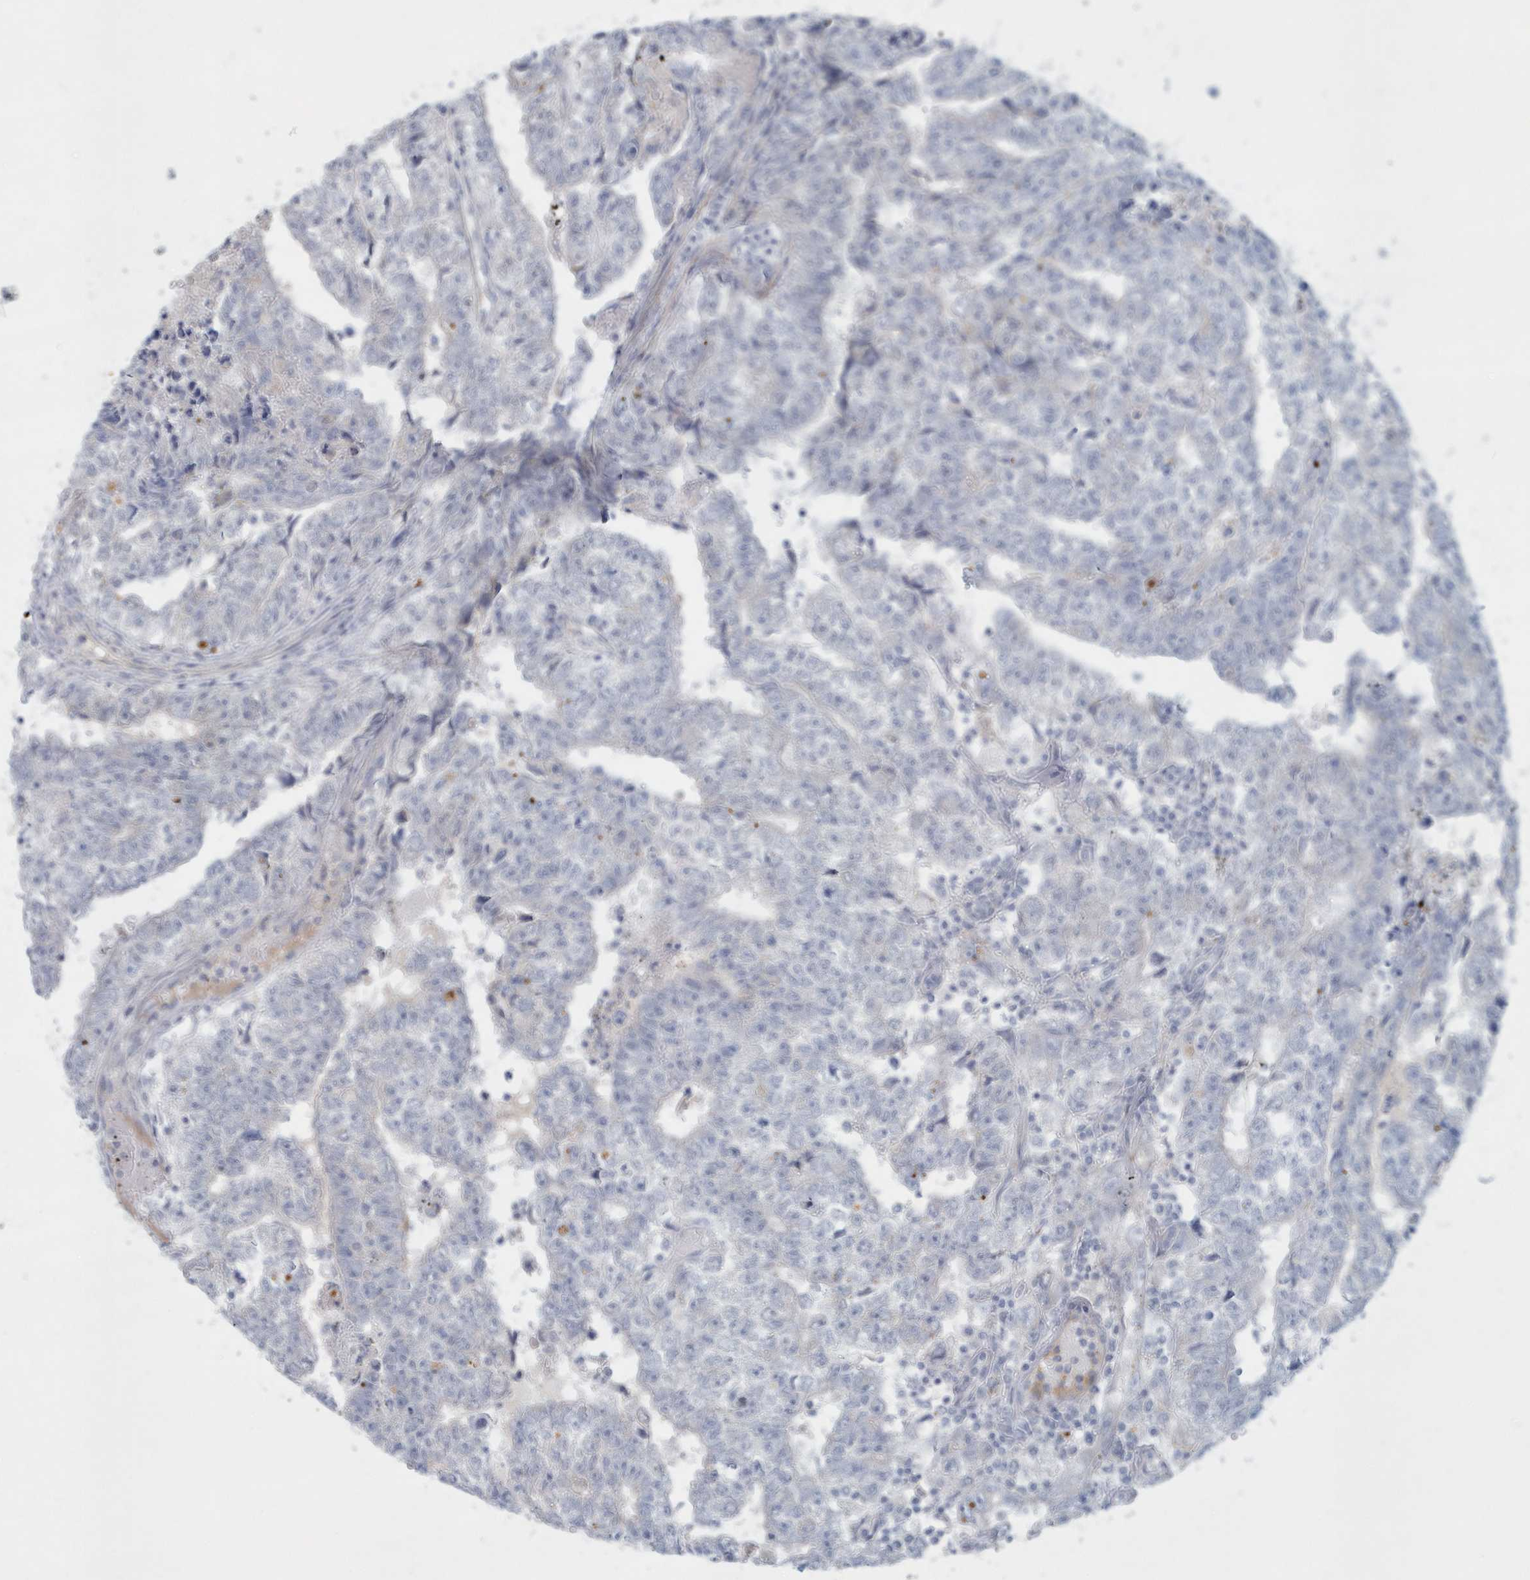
{"staining": {"intensity": "negative", "quantity": "none", "location": "none"}, "tissue": "testis cancer", "cell_type": "Tumor cells", "image_type": "cancer", "snomed": [{"axis": "morphology", "description": "Carcinoma, Embryonal, NOS"}, {"axis": "topography", "description": "Testis"}], "caption": "Human testis cancer stained for a protein using immunohistochemistry reveals no staining in tumor cells.", "gene": "MYOT", "patient": {"sex": "male", "age": 25}}